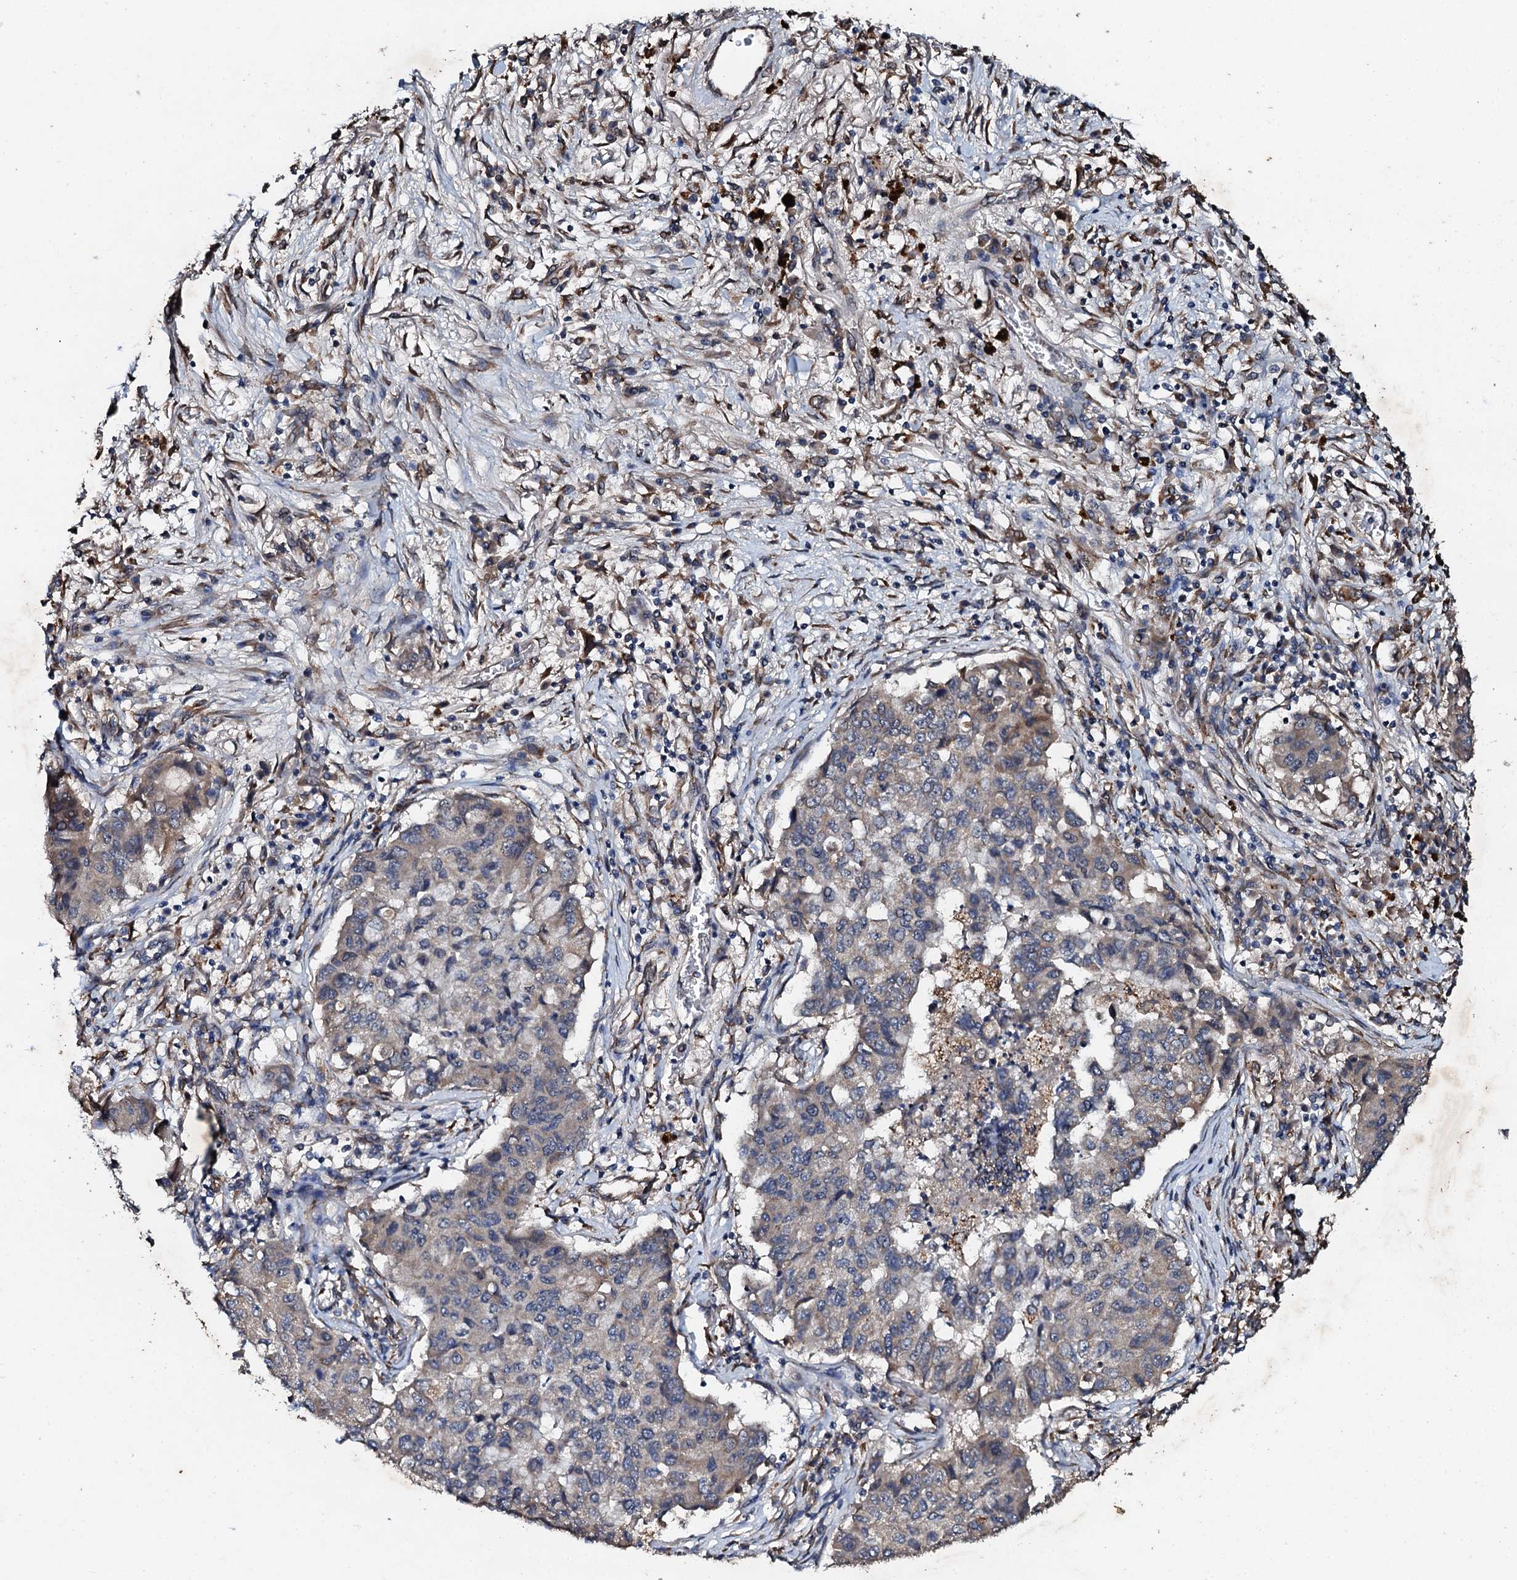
{"staining": {"intensity": "weak", "quantity": "<25%", "location": "cytoplasmic/membranous"}, "tissue": "lung cancer", "cell_type": "Tumor cells", "image_type": "cancer", "snomed": [{"axis": "morphology", "description": "Squamous cell carcinoma, NOS"}, {"axis": "topography", "description": "Lung"}], "caption": "Immunohistochemistry (IHC) of human lung squamous cell carcinoma exhibits no positivity in tumor cells. The staining is performed using DAB brown chromogen with nuclei counter-stained in using hematoxylin.", "gene": "ADAMTS10", "patient": {"sex": "male", "age": 74}}